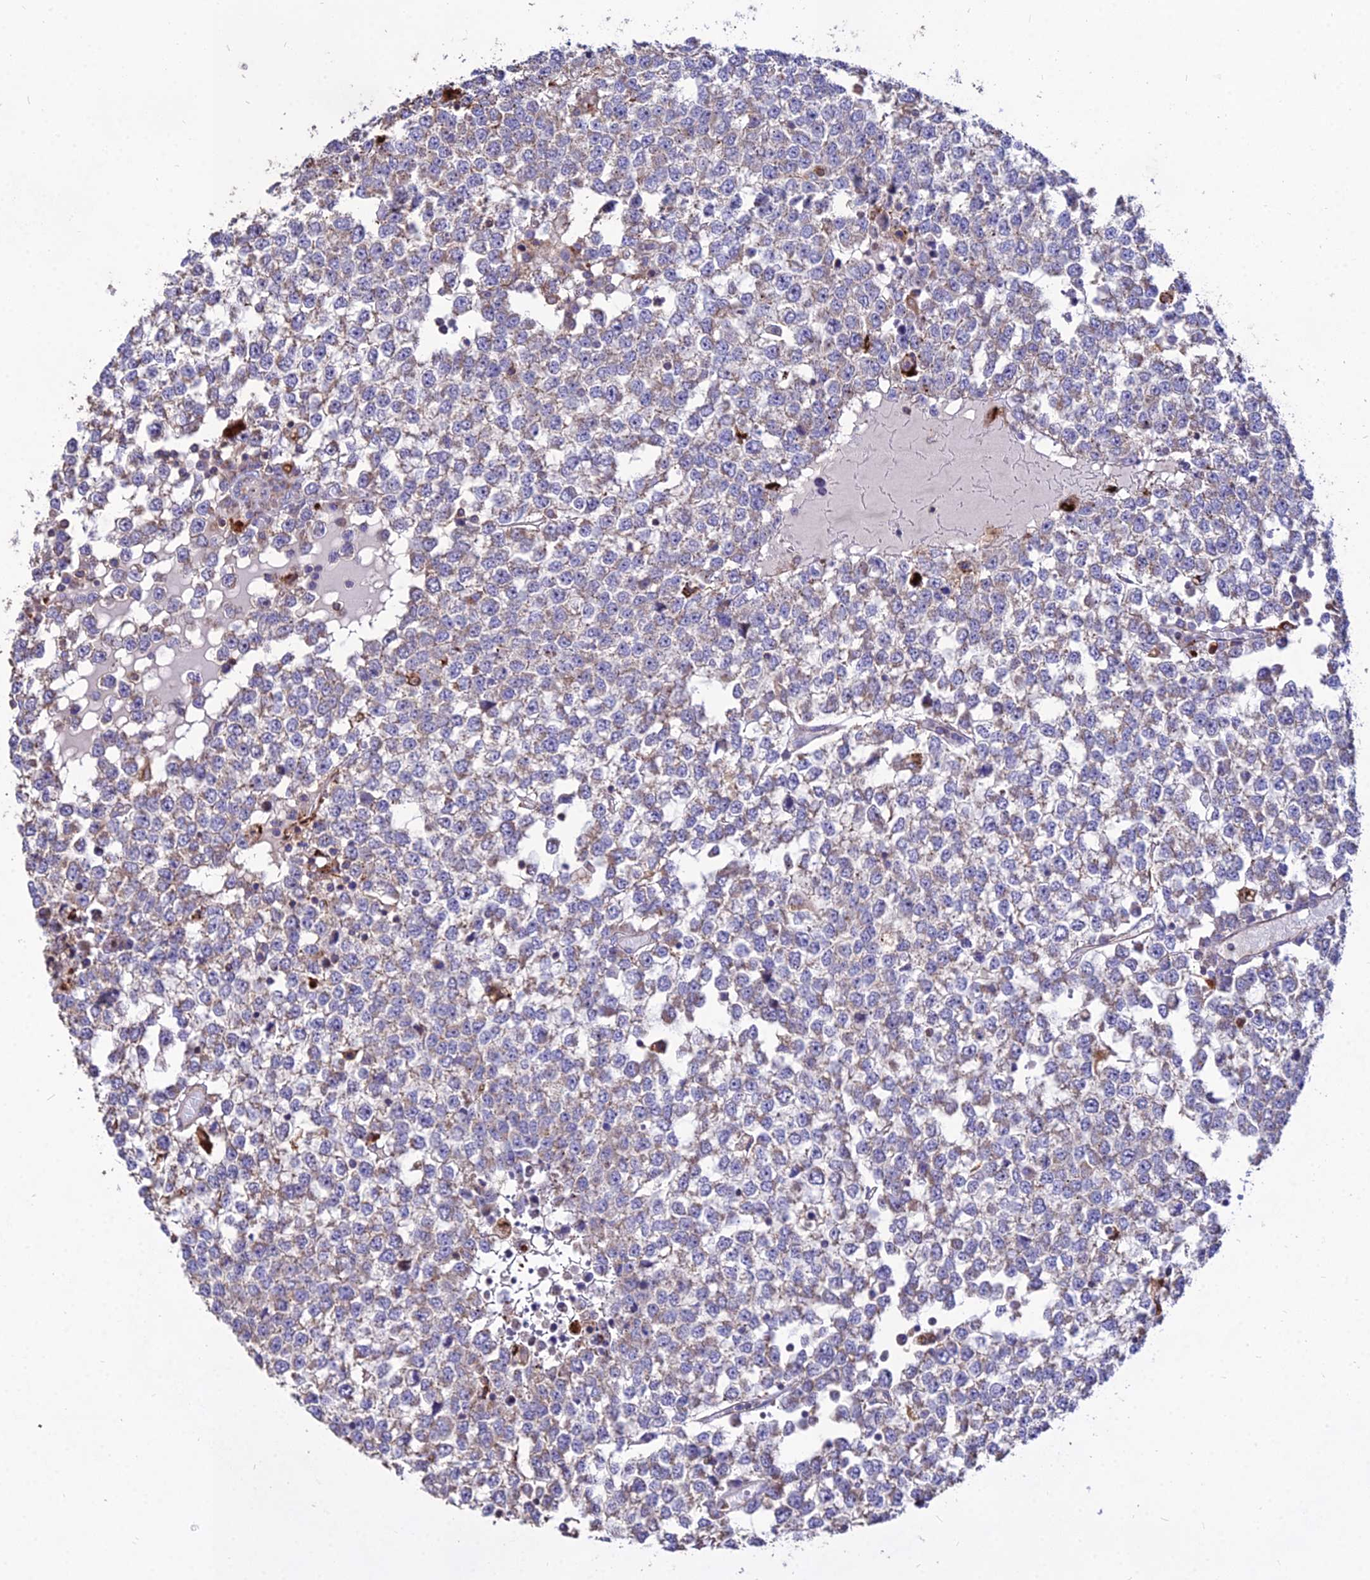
{"staining": {"intensity": "weak", "quantity": "25%-75%", "location": "cytoplasmic/membranous"}, "tissue": "testis cancer", "cell_type": "Tumor cells", "image_type": "cancer", "snomed": [{"axis": "morphology", "description": "Seminoma, NOS"}, {"axis": "topography", "description": "Testis"}], "caption": "Testis cancer (seminoma) tissue demonstrates weak cytoplasmic/membranous staining in about 25%-75% of tumor cells, visualized by immunohistochemistry. (DAB (3,3'-diaminobenzidine) IHC with brightfield microscopy, high magnification).", "gene": "PNLIPRP3", "patient": {"sex": "male", "age": 65}}